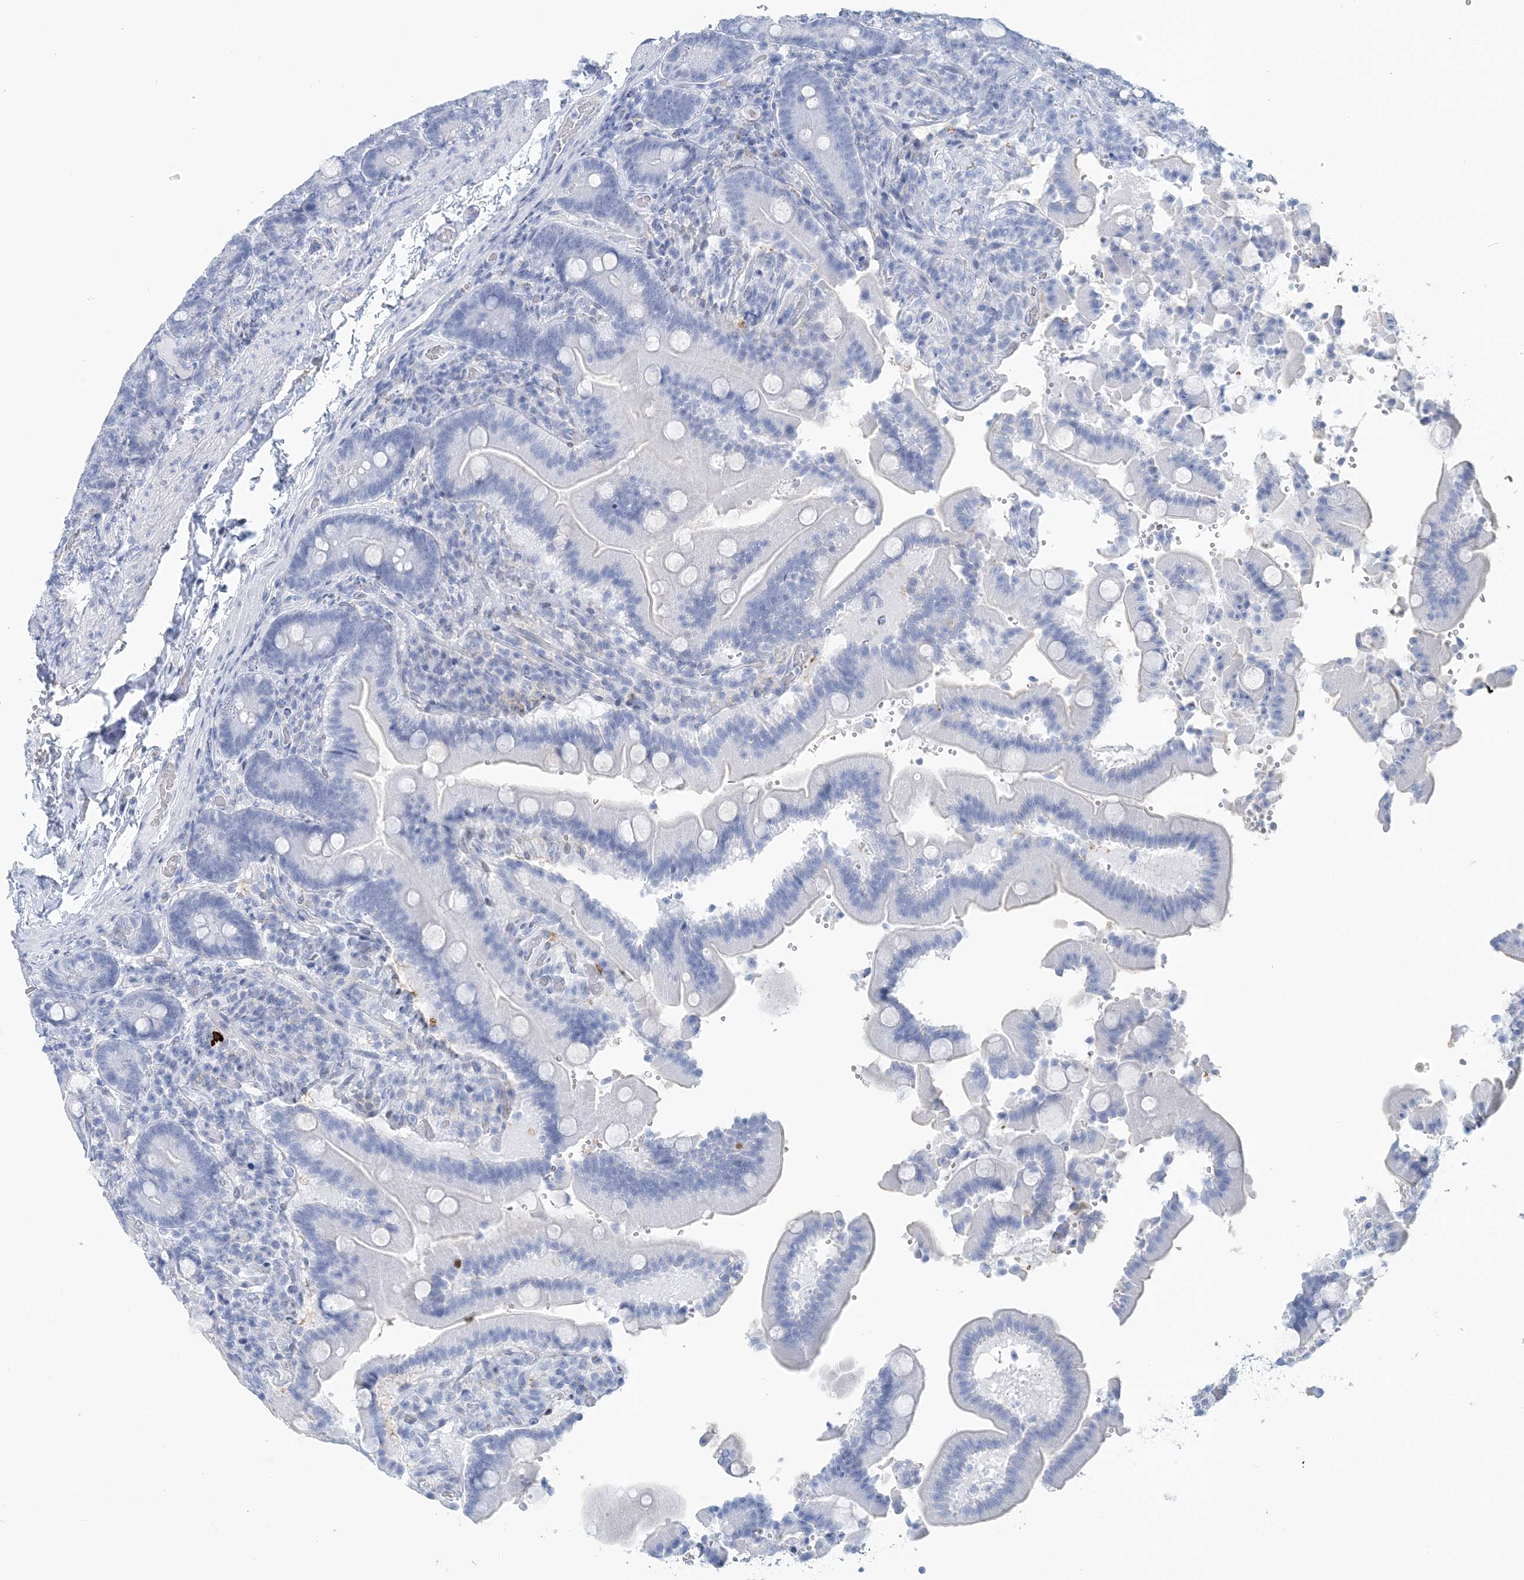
{"staining": {"intensity": "negative", "quantity": "none", "location": "none"}, "tissue": "duodenum", "cell_type": "Glandular cells", "image_type": "normal", "snomed": [{"axis": "morphology", "description": "Normal tissue, NOS"}, {"axis": "topography", "description": "Duodenum"}], "caption": "This is a image of immunohistochemistry (IHC) staining of unremarkable duodenum, which shows no staining in glandular cells.", "gene": "NKX6", "patient": {"sex": "female", "age": 62}}